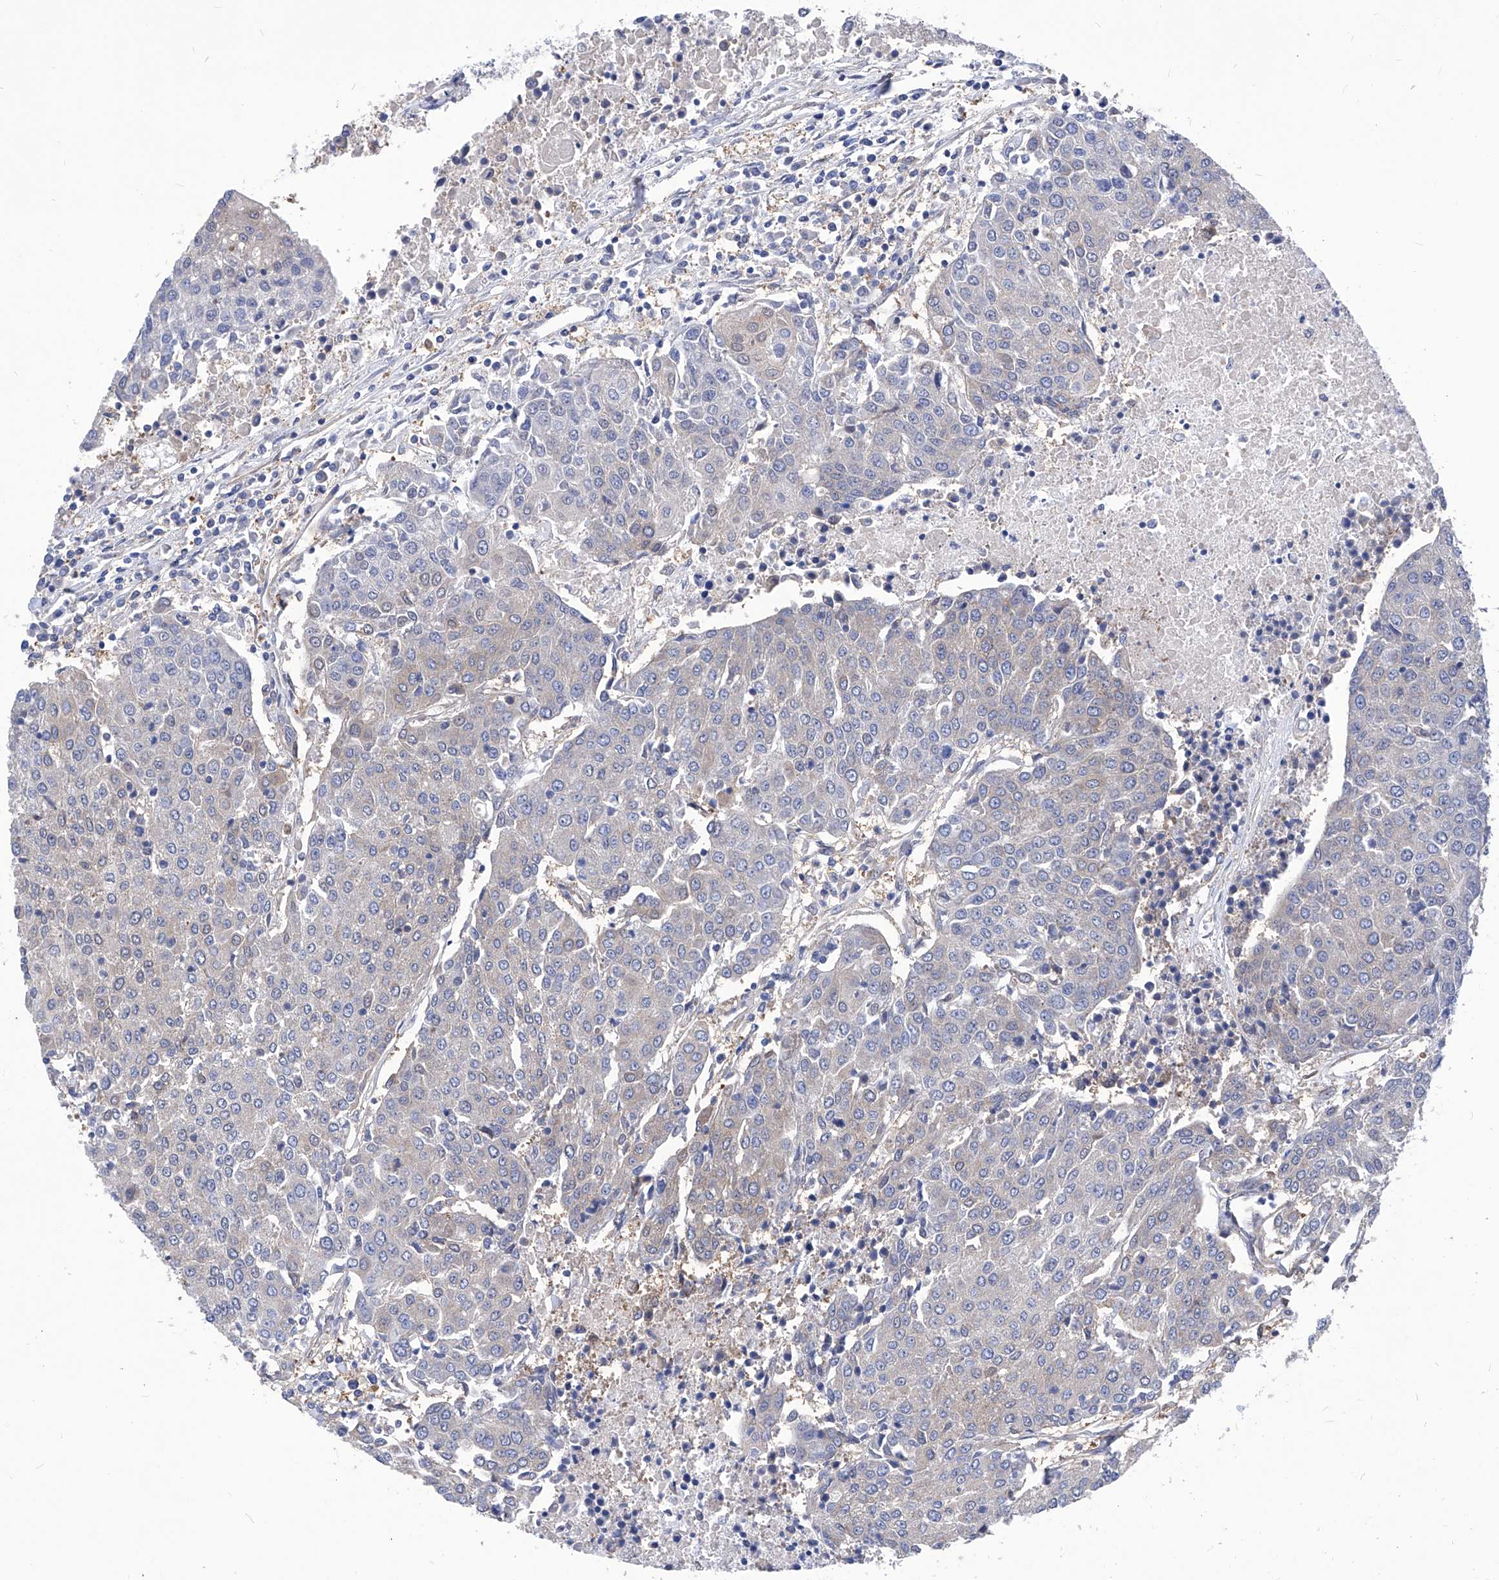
{"staining": {"intensity": "weak", "quantity": "<25%", "location": "cytoplasmic/membranous"}, "tissue": "urothelial cancer", "cell_type": "Tumor cells", "image_type": "cancer", "snomed": [{"axis": "morphology", "description": "Urothelial carcinoma, High grade"}, {"axis": "topography", "description": "Urinary bladder"}], "caption": "An image of high-grade urothelial carcinoma stained for a protein exhibits no brown staining in tumor cells. (DAB (3,3'-diaminobenzidine) immunohistochemistry (IHC), high magnification).", "gene": "XPNPEP1", "patient": {"sex": "female", "age": 85}}